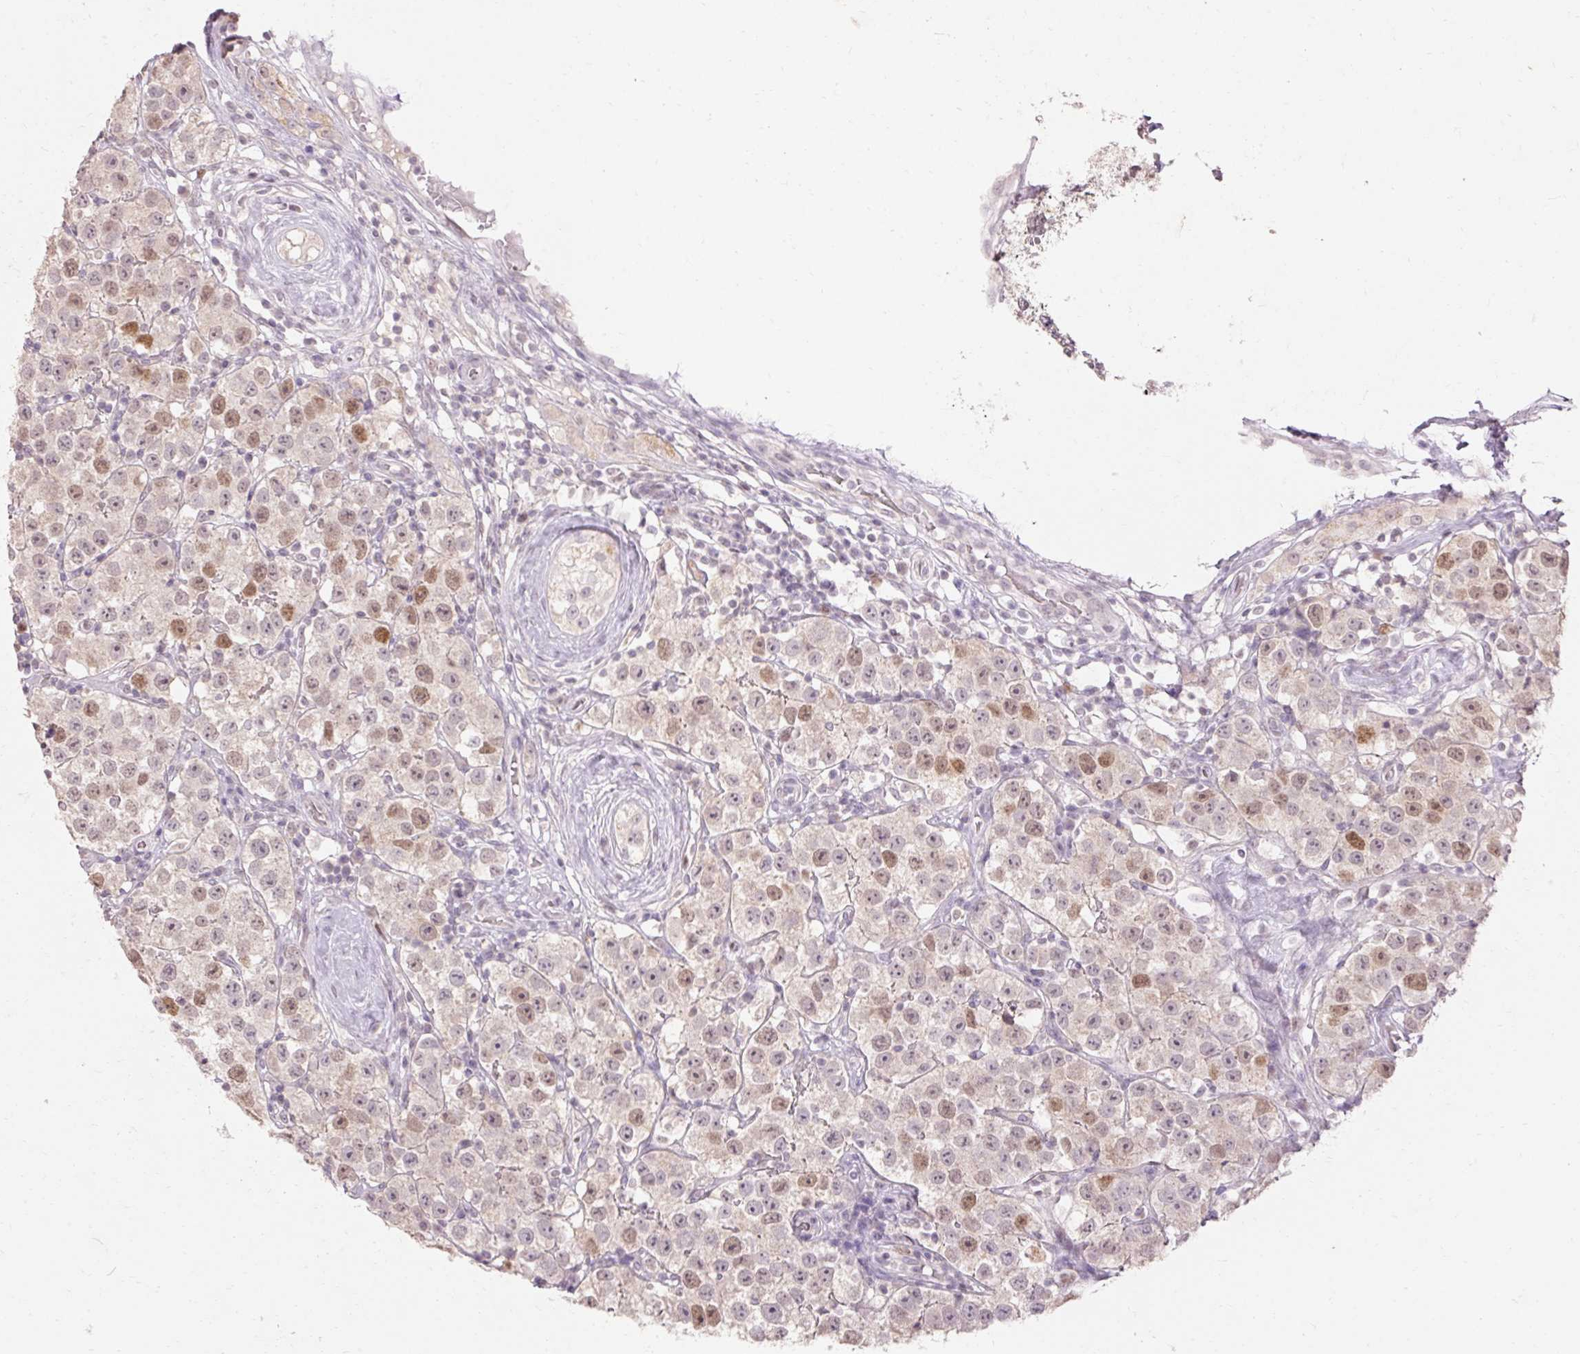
{"staining": {"intensity": "moderate", "quantity": "<25%", "location": "nuclear"}, "tissue": "testis cancer", "cell_type": "Tumor cells", "image_type": "cancer", "snomed": [{"axis": "morphology", "description": "Seminoma, NOS"}, {"axis": "topography", "description": "Testis"}], "caption": "Testis seminoma stained with a protein marker reveals moderate staining in tumor cells.", "gene": "SKP2", "patient": {"sex": "male", "age": 34}}